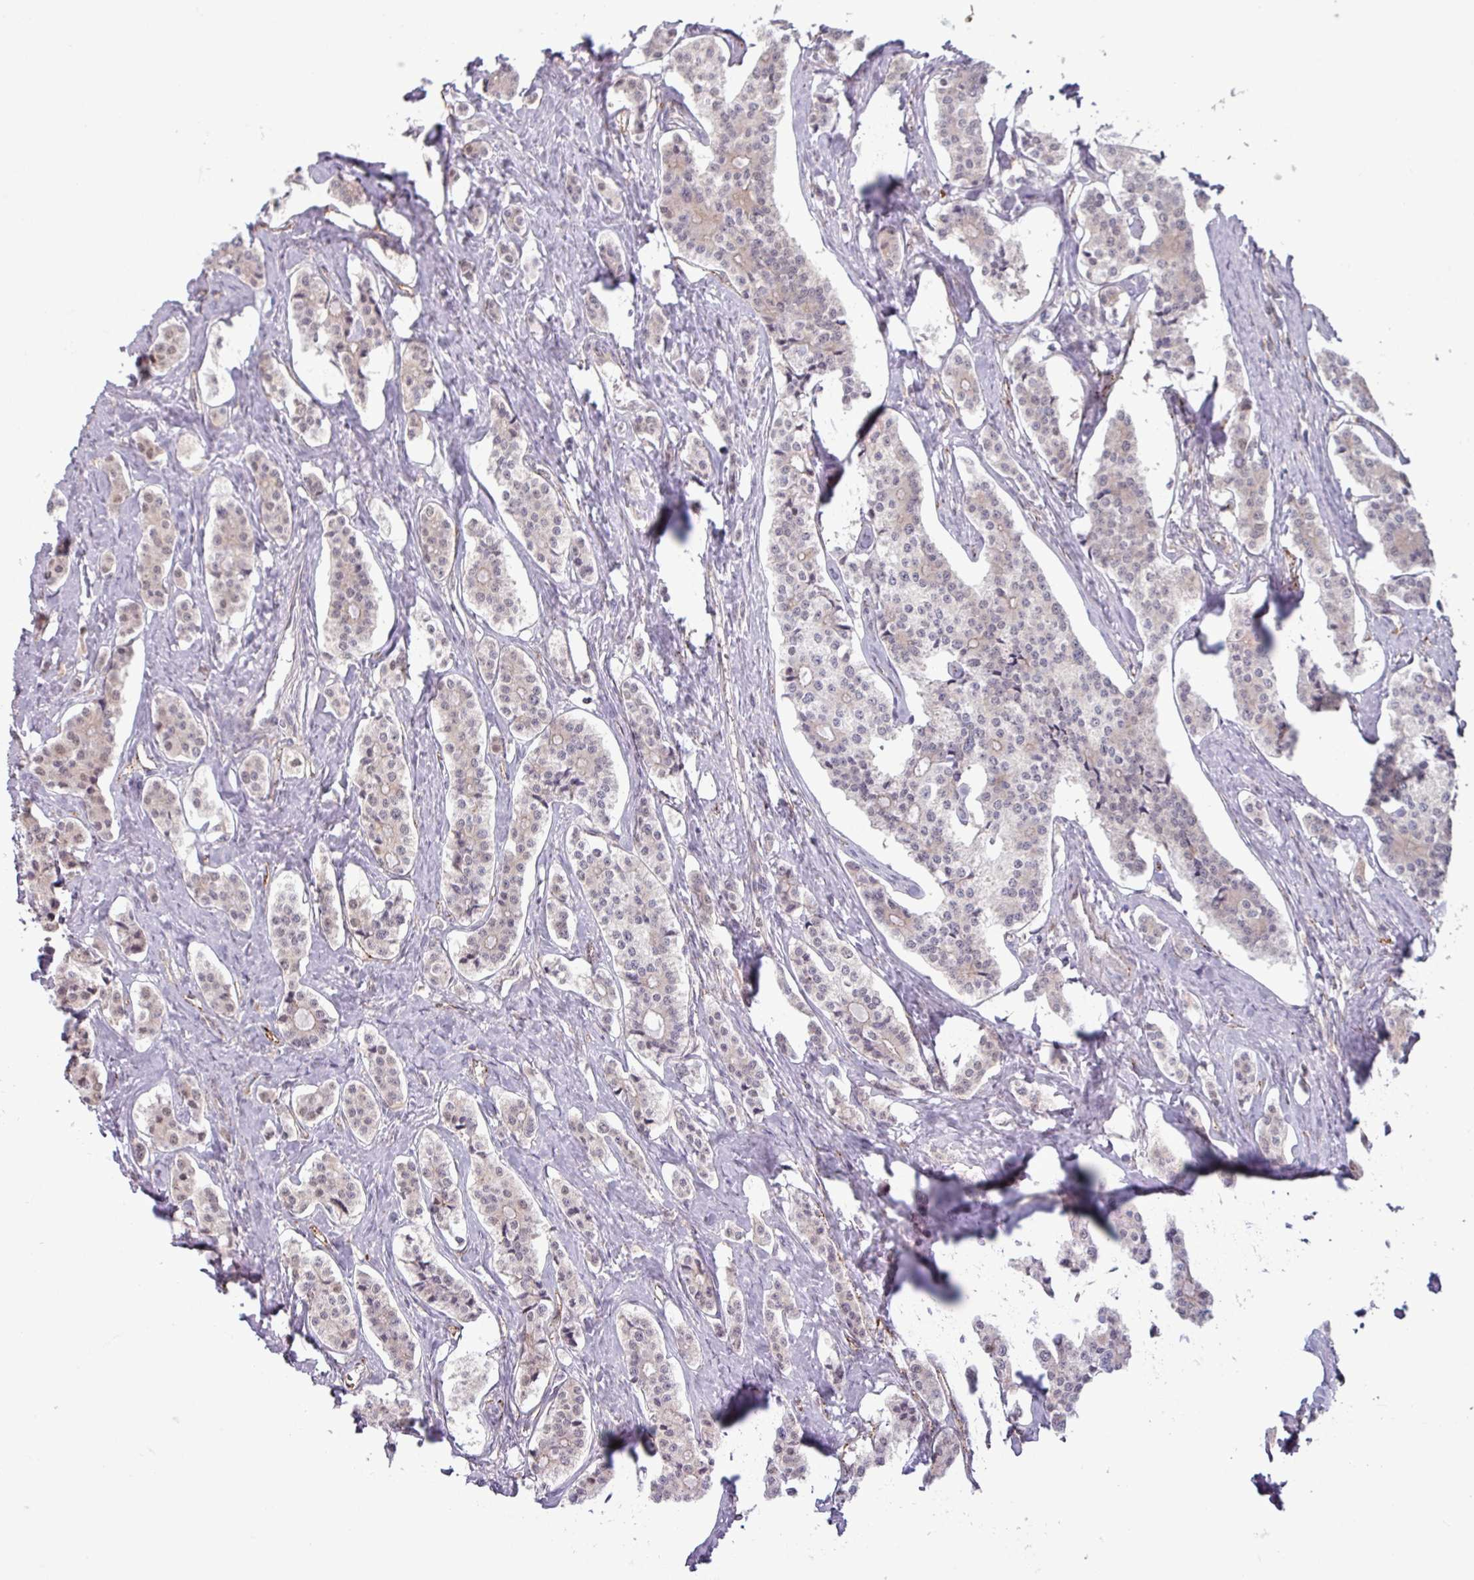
{"staining": {"intensity": "weak", "quantity": "<25%", "location": "cytoplasmic/membranous,nuclear"}, "tissue": "carcinoid", "cell_type": "Tumor cells", "image_type": "cancer", "snomed": [{"axis": "morphology", "description": "Carcinoid, malignant, NOS"}, {"axis": "topography", "description": "Small intestine"}], "caption": "Immunohistochemistry photomicrograph of neoplastic tissue: carcinoid stained with DAB (3,3'-diaminobenzidine) reveals no significant protein positivity in tumor cells.", "gene": "CCDC144A", "patient": {"sex": "male", "age": 63}}